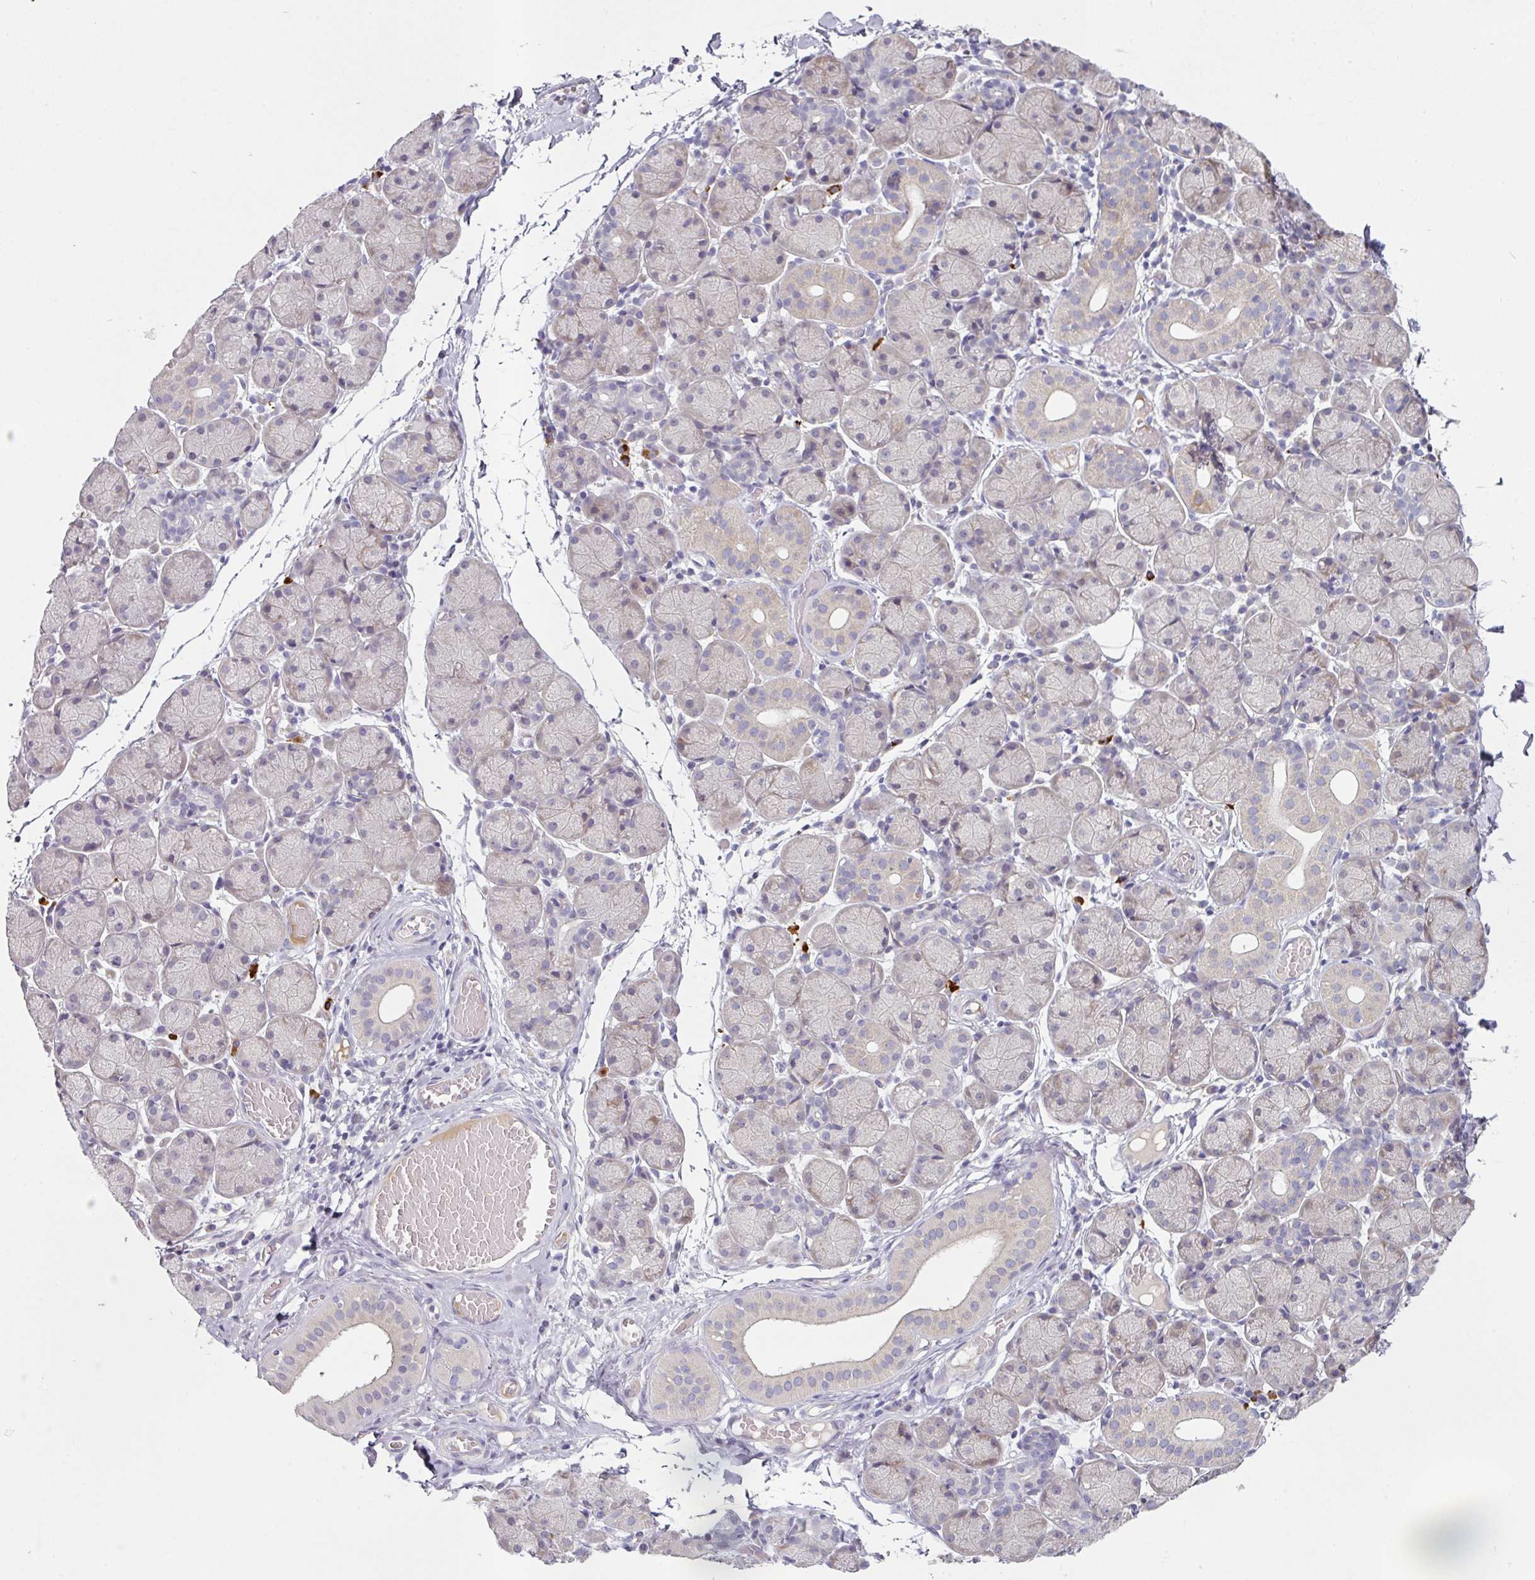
{"staining": {"intensity": "negative", "quantity": "none", "location": "none"}, "tissue": "salivary gland", "cell_type": "Glandular cells", "image_type": "normal", "snomed": [{"axis": "morphology", "description": "Normal tissue, NOS"}, {"axis": "topography", "description": "Salivary gland"}], "caption": "There is no significant staining in glandular cells of salivary gland. The staining is performed using DAB (3,3'-diaminobenzidine) brown chromogen with nuclei counter-stained in using hematoxylin.", "gene": "FHAD1", "patient": {"sex": "female", "age": 24}}